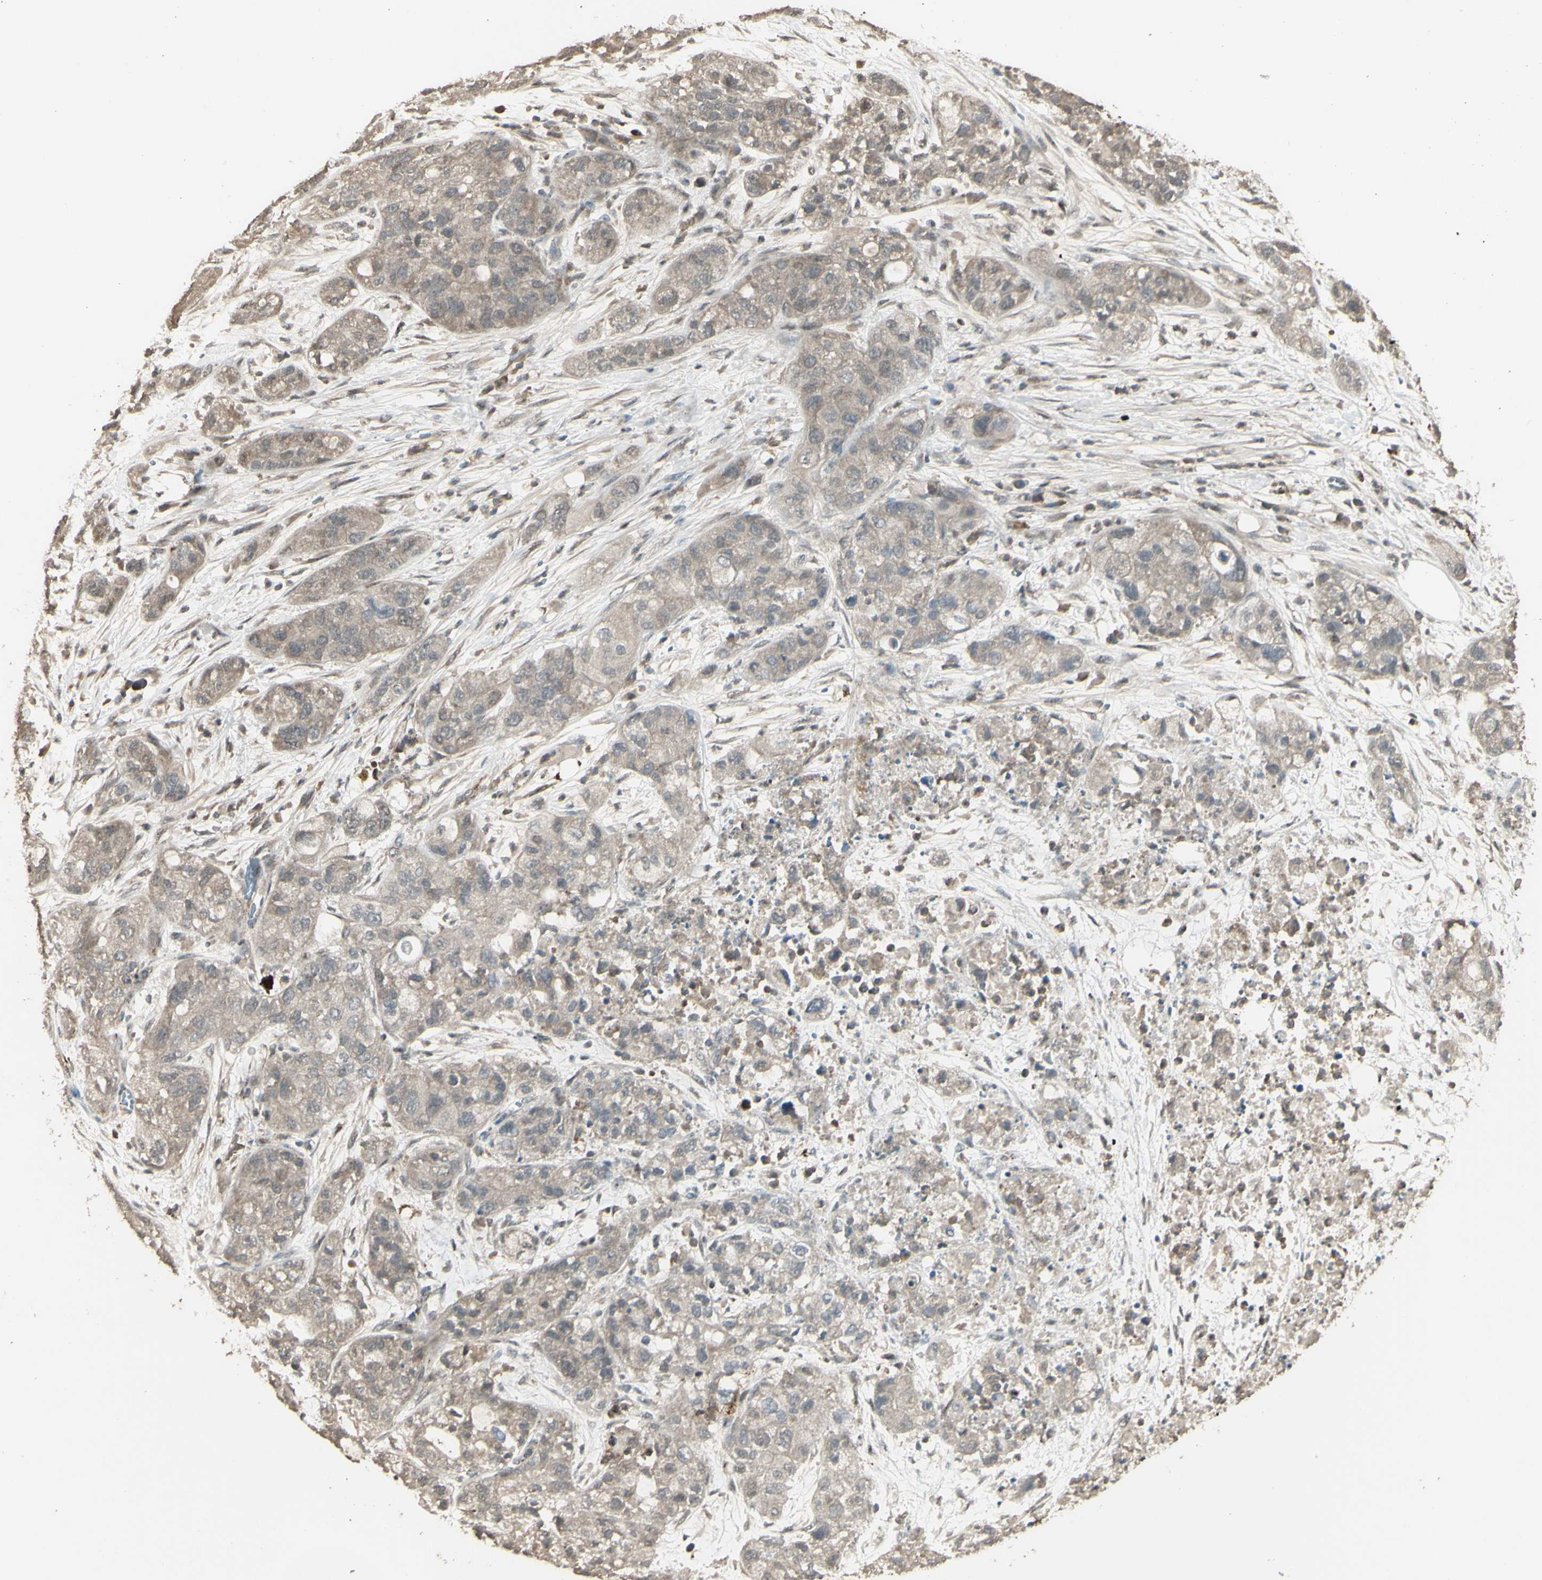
{"staining": {"intensity": "weak", "quantity": ">75%", "location": "cytoplasmic/membranous"}, "tissue": "pancreatic cancer", "cell_type": "Tumor cells", "image_type": "cancer", "snomed": [{"axis": "morphology", "description": "Adenocarcinoma, NOS"}, {"axis": "topography", "description": "Pancreas"}], "caption": "A histopathology image of human pancreatic cancer (adenocarcinoma) stained for a protein demonstrates weak cytoplasmic/membranous brown staining in tumor cells.", "gene": "GNAS", "patient": {"sex": "female", "age": 78}}